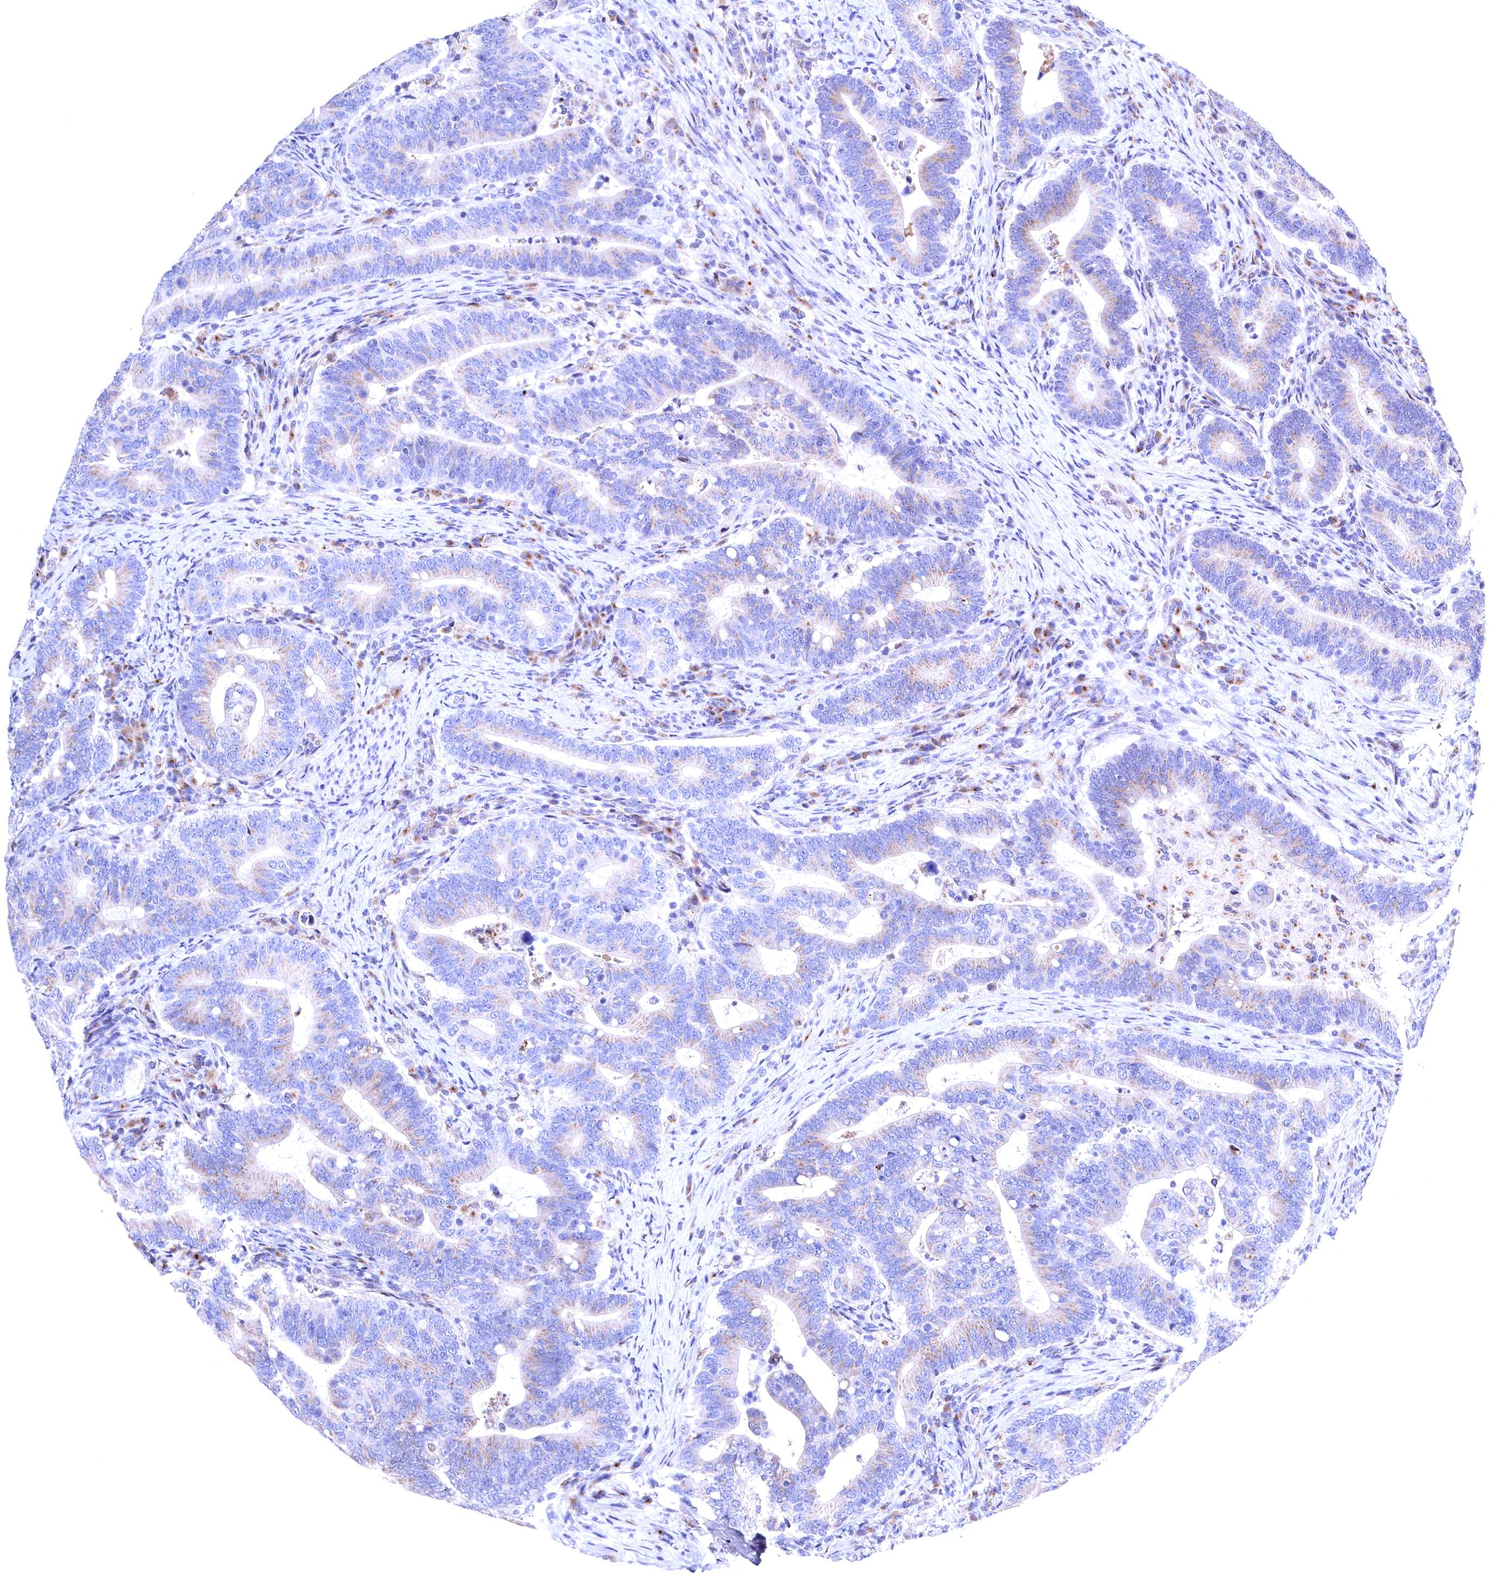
{"staining": {"intensity": "moderate", "quantity": "<25%", "location": "cytoplasmic/membranous"}, "tissue": "colorectal cancer", "cell_type": "Tumor cells", "image_type": "cancer", "snomed": [{"axis": "morphology", "description": "Adenocarcinoma, NOS"}, {"axis": "topography", "description": "Colon"}], "caption": "Tumor cells display moderate cytoplasmic/membranous positivity in about <25% of cells in colorectal cancer (adenocarcinoma).", "gene": "GPR108", "patient": {"sex": "female", "age": 66}}